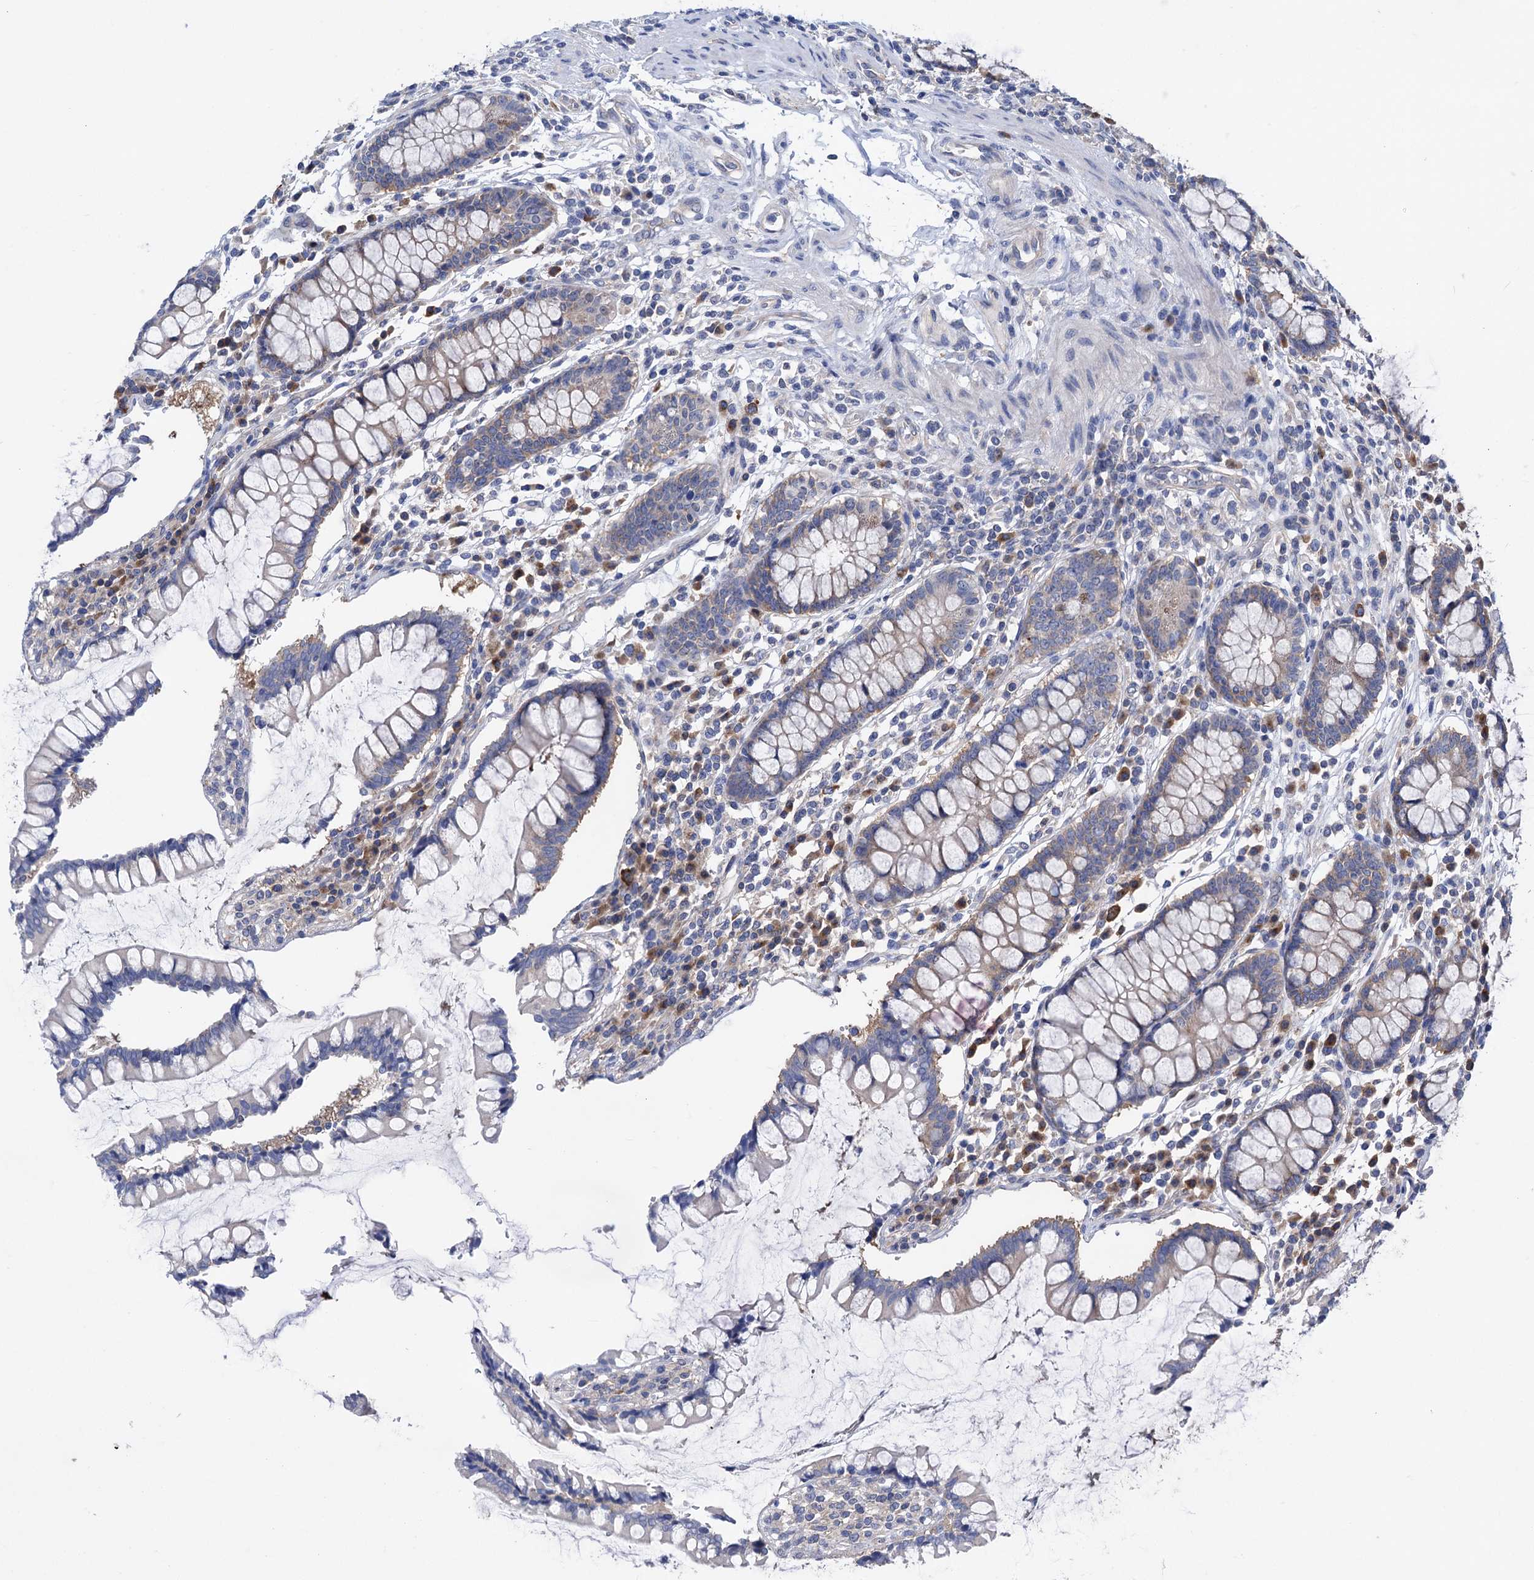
{"staining": {"intensity": "weak", "quantity": ">75%", "location": "cytoplasmic/membranous"}, "tissue": "colon", "cell_type": "Endothelial cells", "image_type": "normal", "snomed": [{"axis": "morphology", "description": "Normal tissue, NOS"}, {"axis": "topography", "description": "Colon"}], "caption": "Endothelial cells display low levels of weak cytoplasmic/membranous staining in approximately >75% of cells in normal human colon.", "gene": "ZNRD2", "patient": {"sex": "female", "age": 79}}